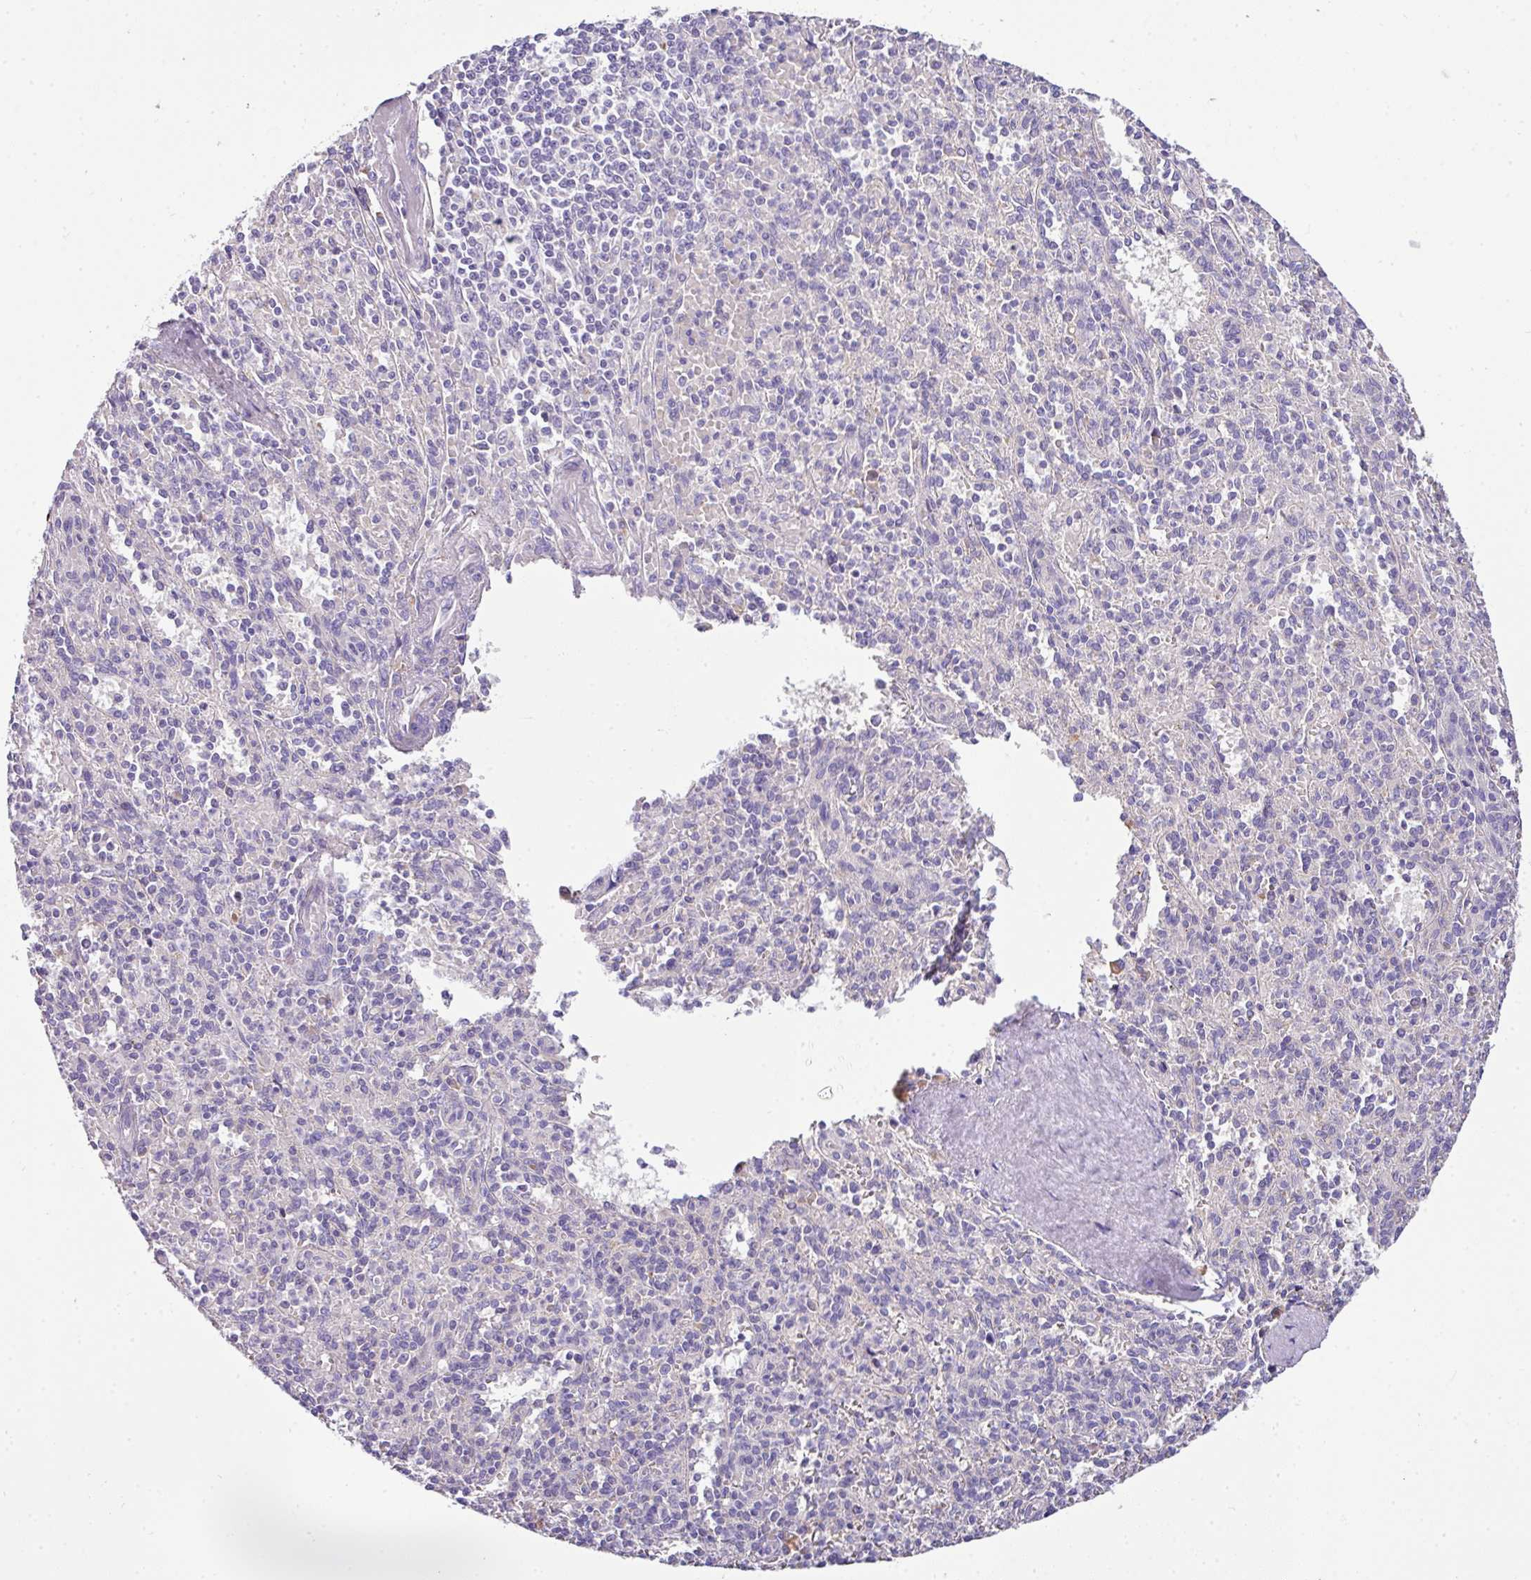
{"staining": {"intensity": "negative", "quantity": "none", "location": "none"}, "tissue": "spleen", "cell_type": "Cells in red pulp", "image_type": "normal", "snomed": [{"axis": "morphology", "description": "Normal tissue, NOS"}, {"axis": "topography", "description": "Spleen"}], "caption": "Immunohistochemistry (IHC) of normal spleen reveals no expression in cells in red pulp. (Stains: DAB IHC with hematoxylin counter stain, Microscopy: brightfield microscopy at high magnification).", "gene": "ANXA2R", "patient": {"sex": "female", "age": 70}}